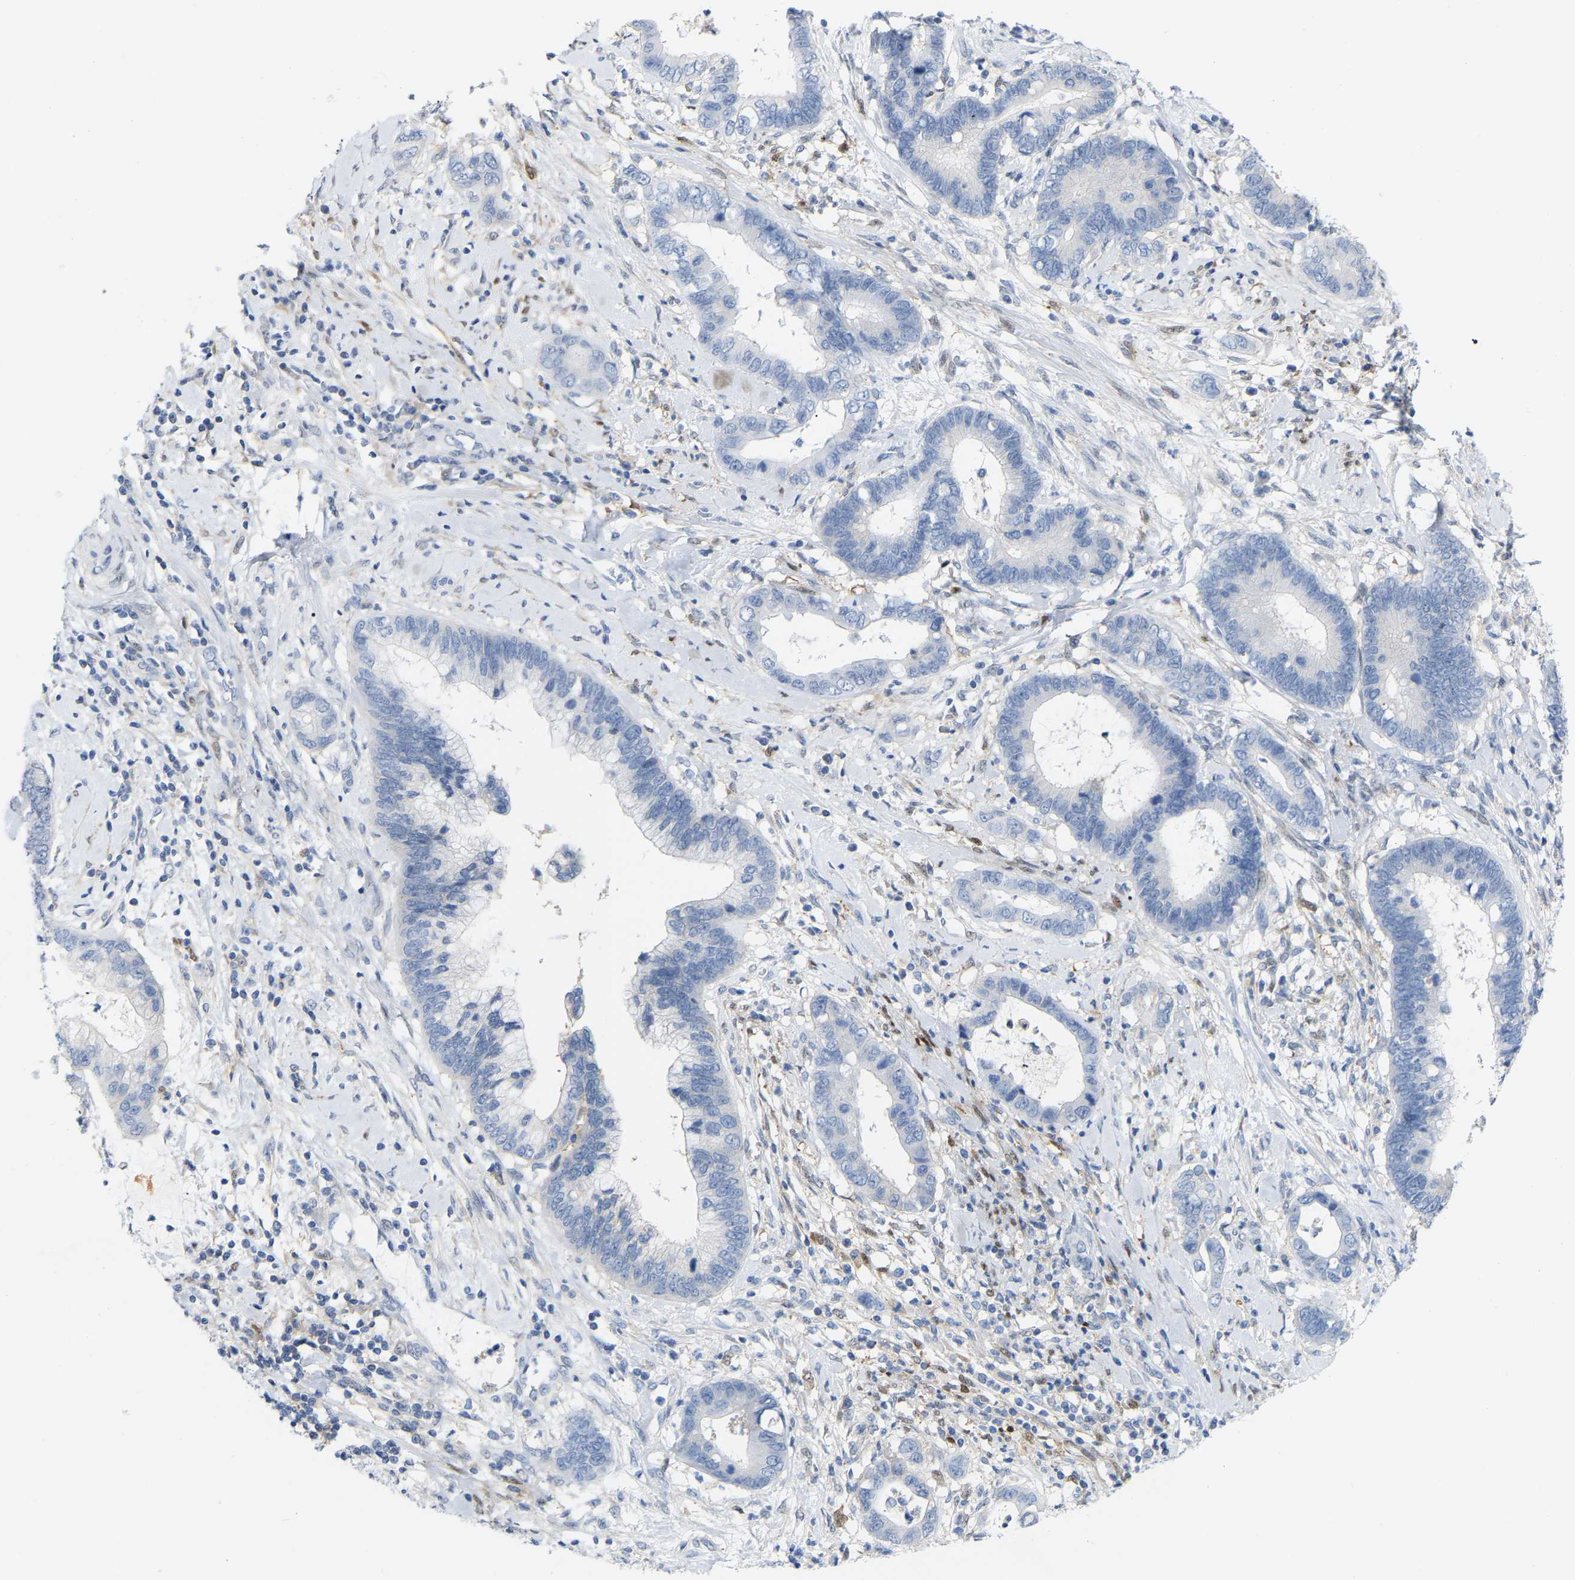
{"staining": {"intensity": "negative", "quantity": "none", "location": "none"}, "tissue": "cervical cancer", "cell_type": "Tumor cells", "image_type": "cancer", "snomed": [{"axis": "morphology", "description": "Adenocarcinoma, NOS"}, {"axis": "topography", "description": "Cervix"}], "caption": "Cervical adenocarcinoma was stained to show a protein in brown. There is no significant staining in tumor cells.", "gene": "ABTB2", "patient": {"sex": "female", "age": 44}}